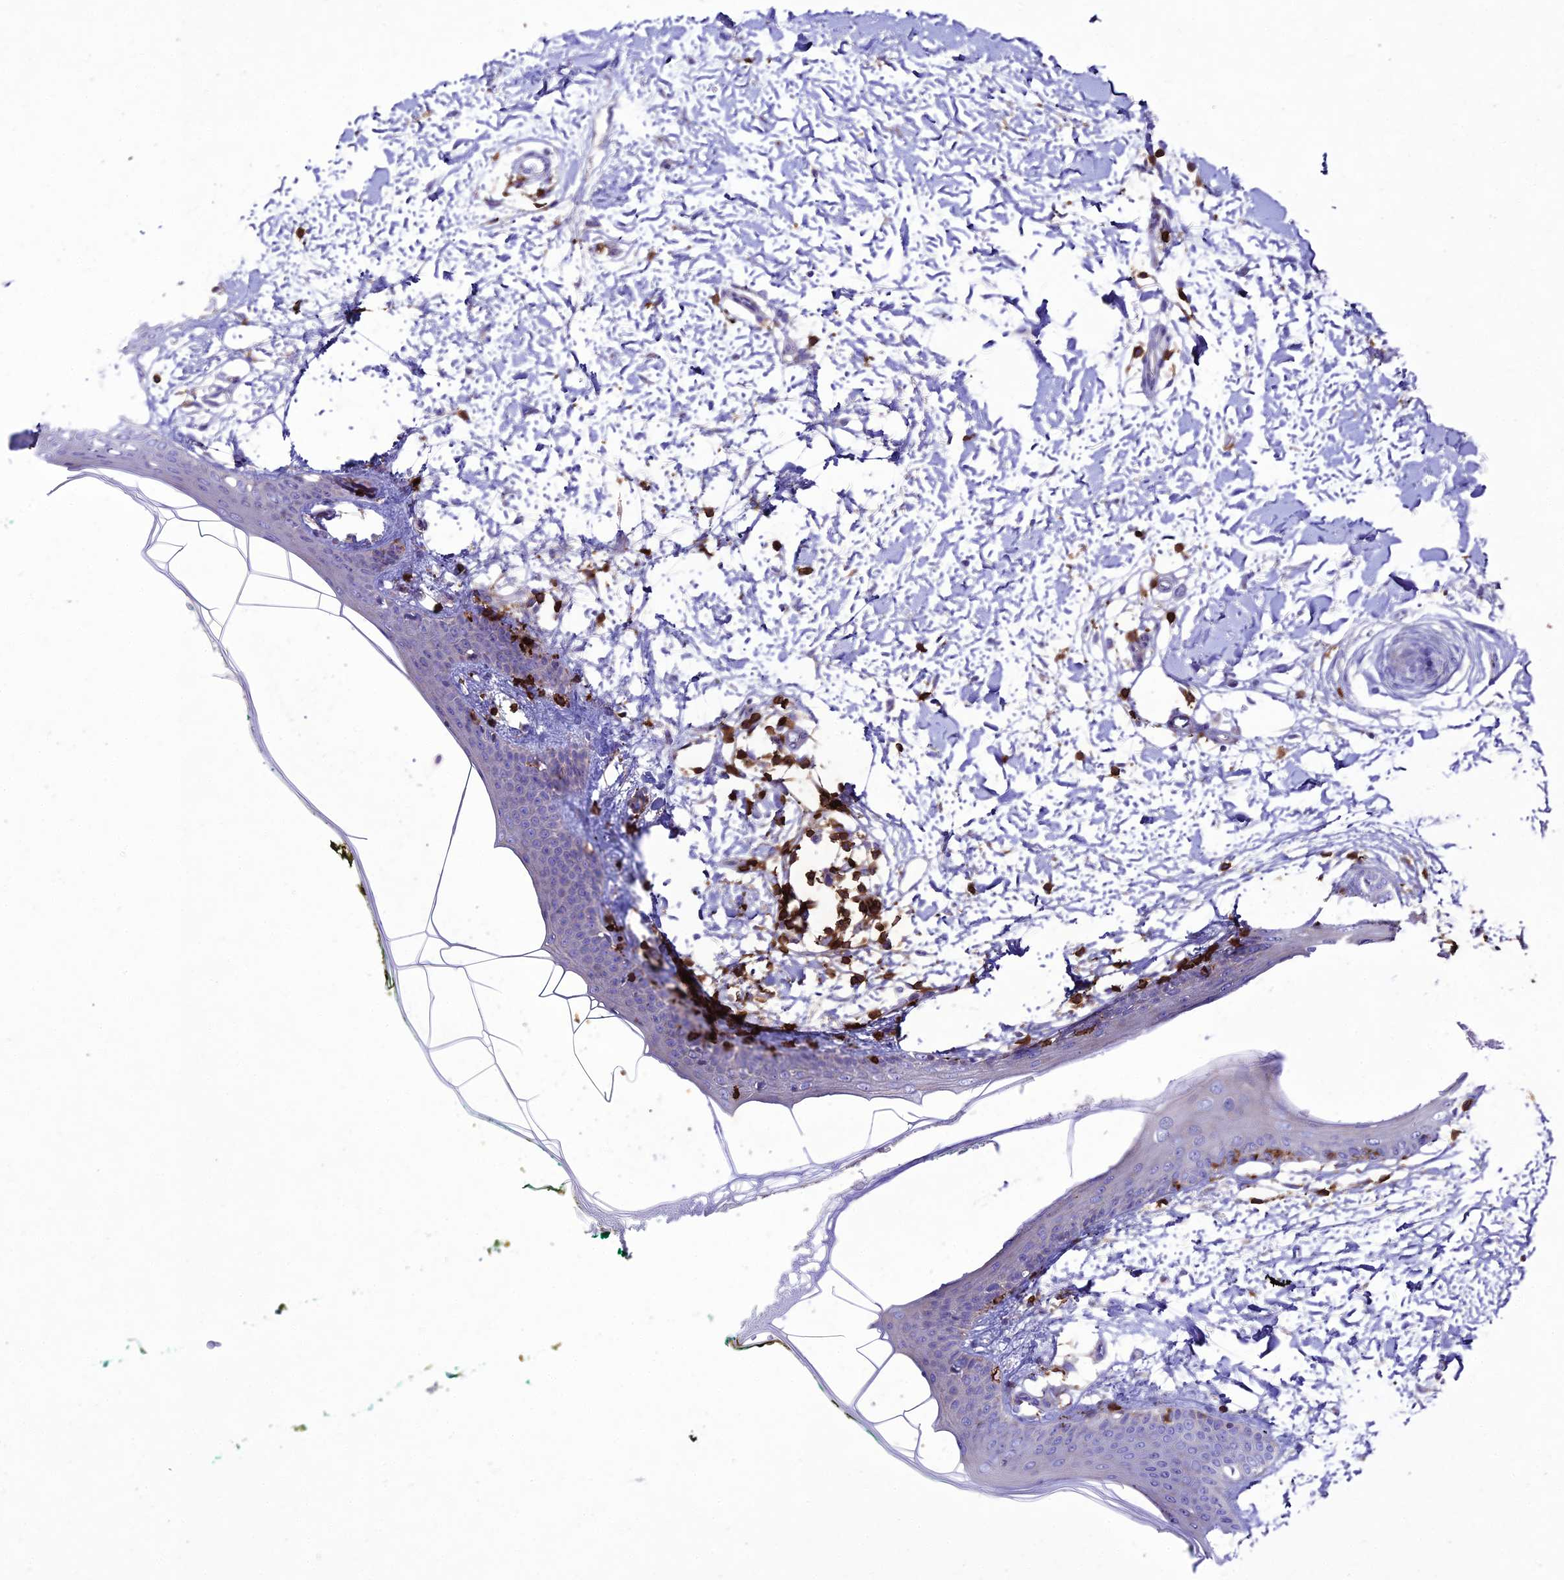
{"staining": {"intensity": "negative", "quantity": "none", "location": "none"}, "tissue": "skin", "cell_type": "Fibroblasts", "image_type": "normal", "snomed": [{"axis": "morphology", "description": "Normal tissue, NOS"}, {"axis": "topography", "description": "Skin"}], "caption": "IHC of normal human skin shows no expression in fibroblasts.", "gene": "PTPRCAP", "patient": {"sex": "female", "age": 34}}